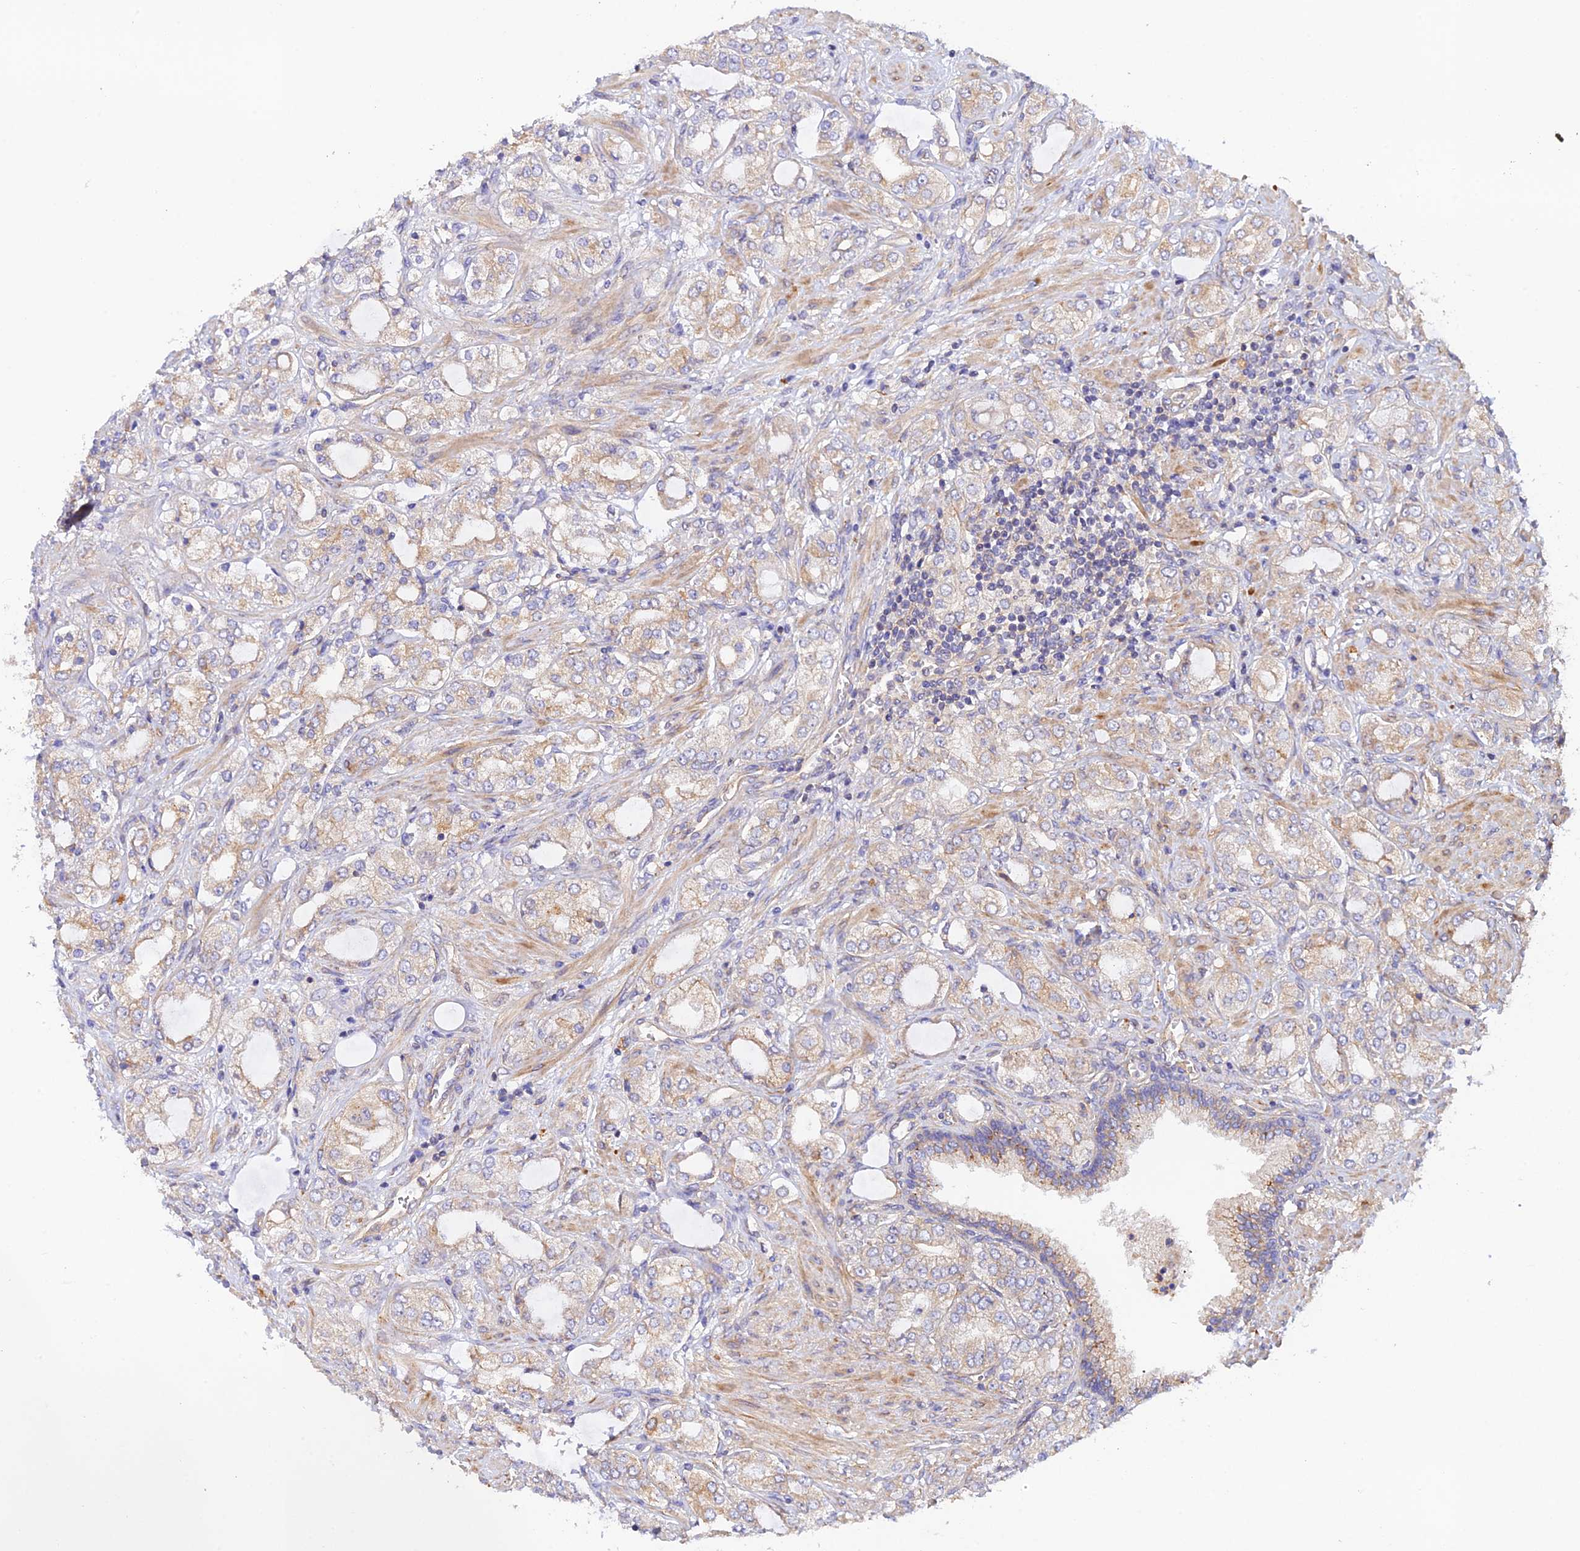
{"staining": {"intensity": "weak", "quantity": "<25%", "location": "cytoplasmic/membranous"}, "tissue": "prostate cancer", "cell_type": "Tumor cells", "image_type": "cancer", "snomed": [{"axis": "morphology", "description": "Adenocarcinoma, High grade"}, {"axis": "topography", "description": "Prostate"}], "caption": "This photomicrograph is of prostate cancer (adenocarcinoma (high-grade)) stained with immunohistochemistry (IHC) to label a protein in brown with the nuclei are counter-stained blue. There is no staining in tumor cells.", "gene": "MYO9A", "patient": {"sex": "male", "age": 64}}